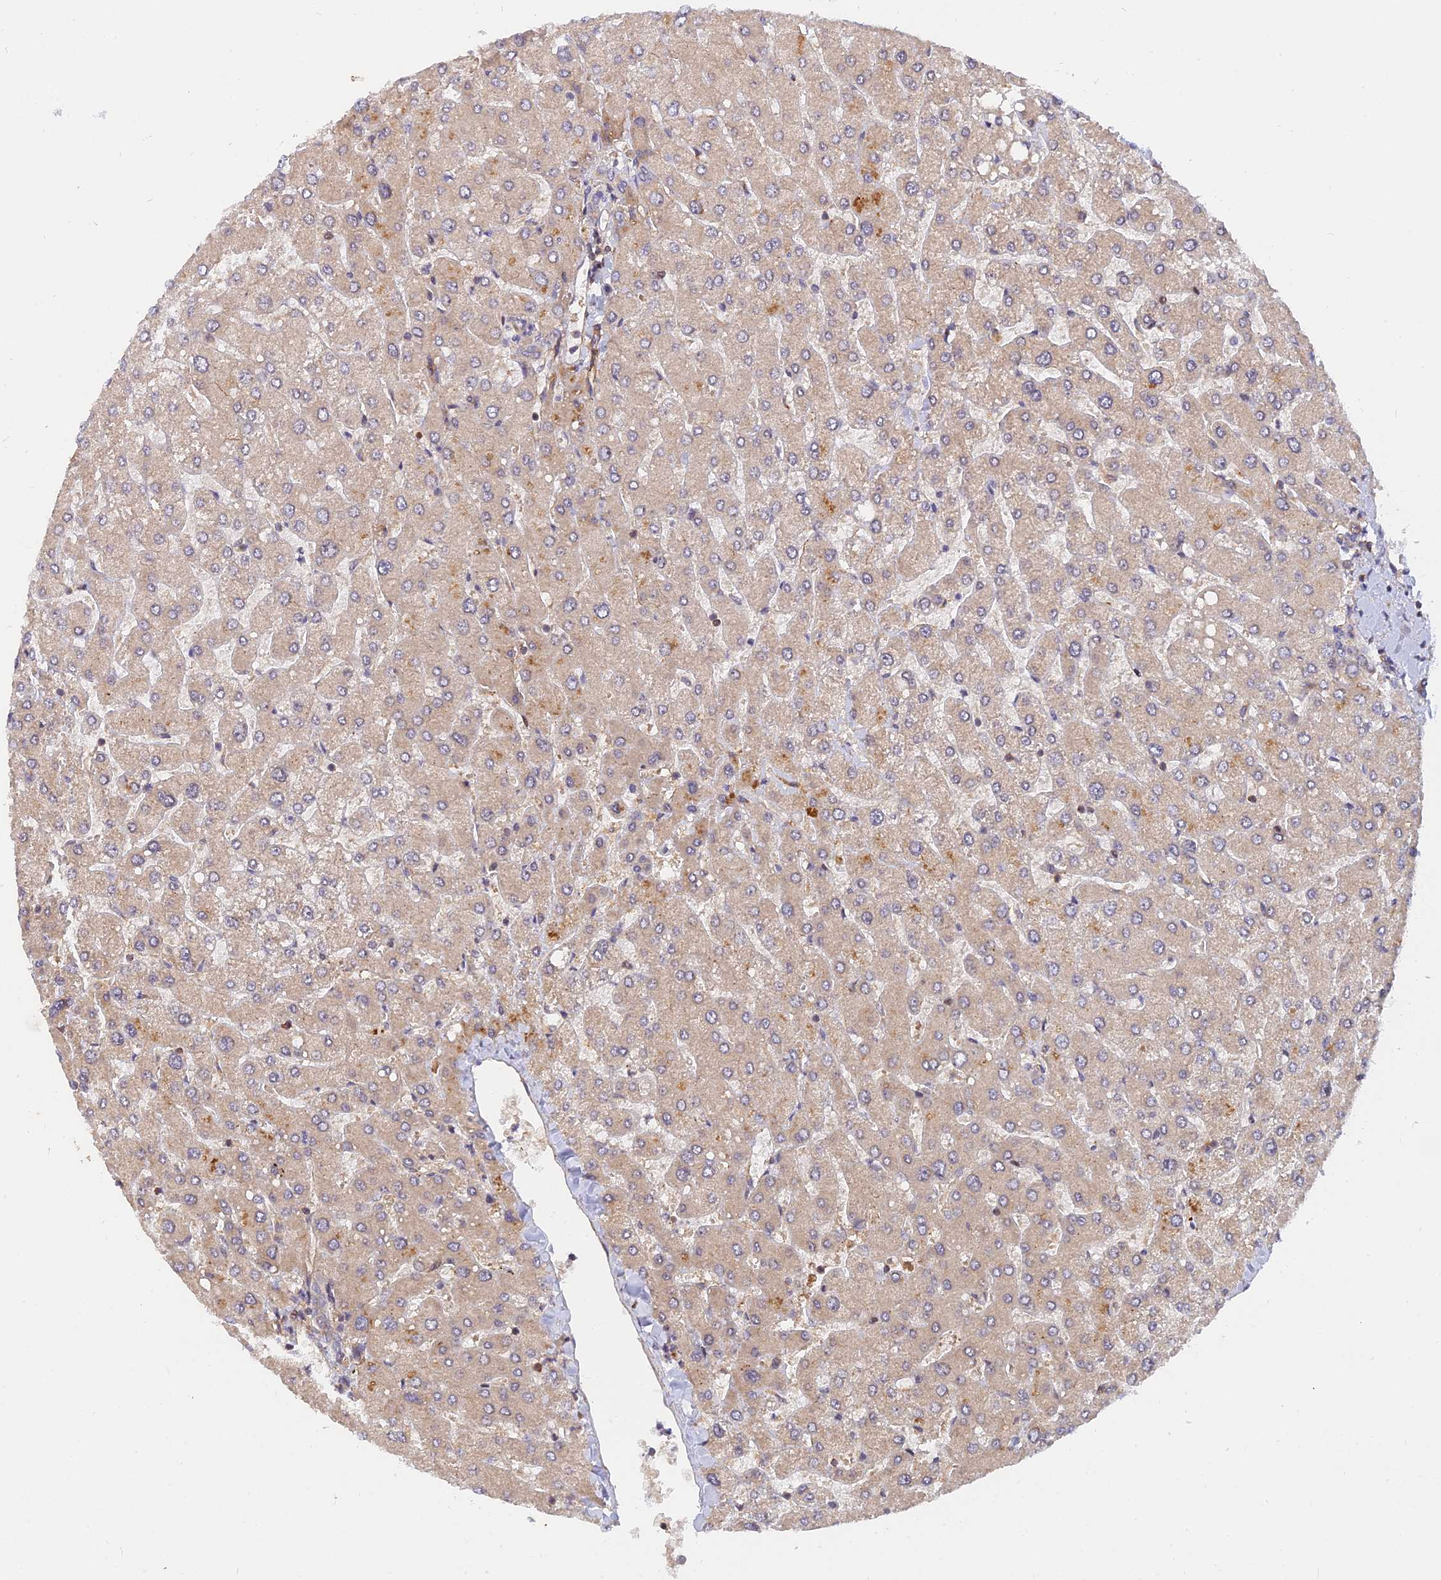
{"staining": {"intensity": "negative", "quantity": "none", "location": "none"}, "tissue": "liver", "cell_type": "Cholangiocytes", "image_type": "normal", "snomed": [{"axis": "morphology", "description": "Normal tissue, NOS"}, {"axis": "topography", "description": "Liver"}], "caption": "A photomicrograph of human liver is negative for staining in cholangiocytes. (DAB (3,3'-diaminobenzidine) IHC with hematoxylin counter stain).", "gene": "WDR41", "patient": {"sex": "male", "age": 55}}